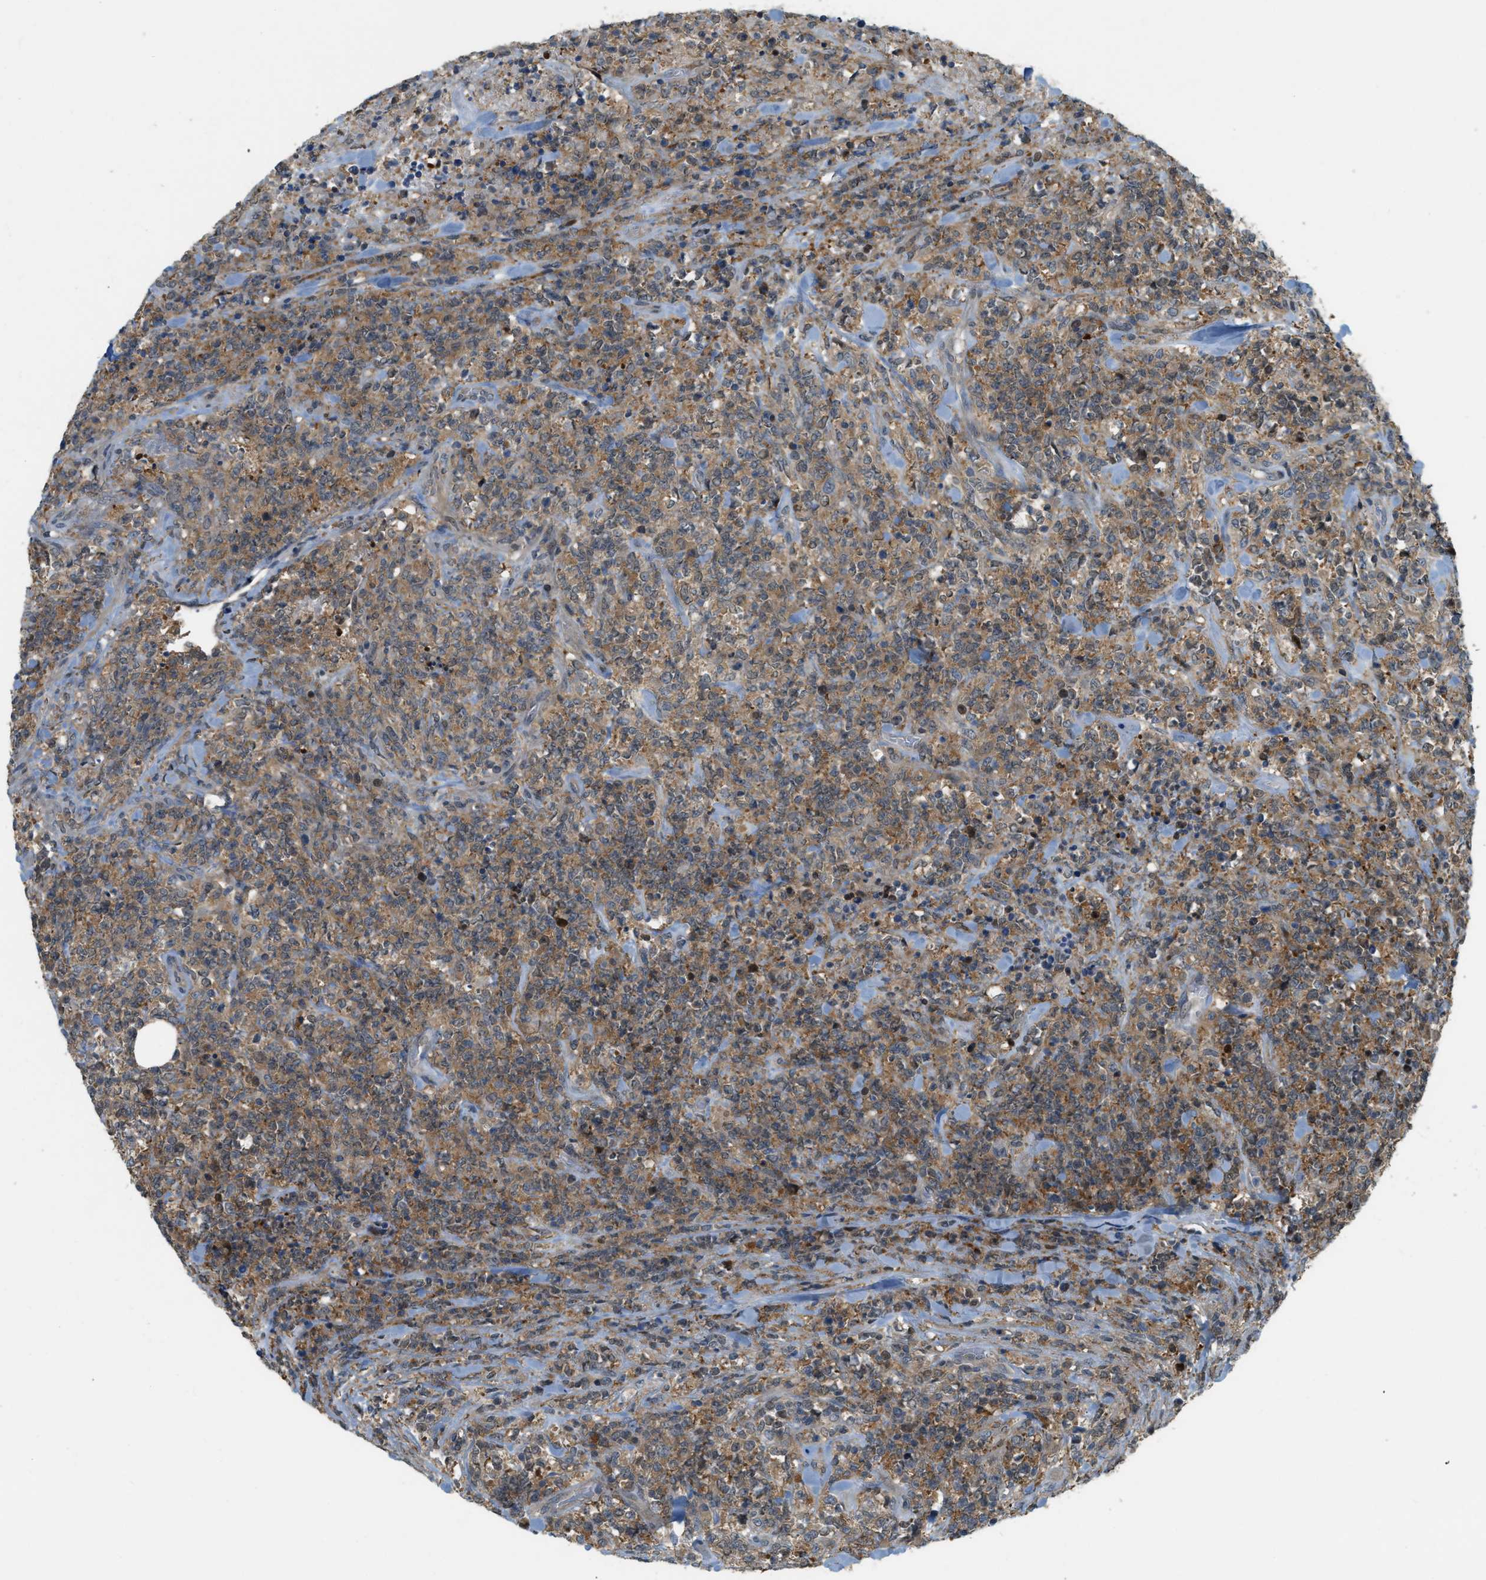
{"staining": {"intensity": "moderate", "quantity": ">75%", "location": "cytoplasmic/membranous"}, "tissue": "lymphoma", "cell_type": "Tumor cells", "image_type": "cancer", "snomed": [{"axis": "morphology", "description": "Malignant lymphoma, non-Hodgkin's type, High grade"}, {"axis": "topography", "description": "Soft tissue"}], "caption": "Immunohistochemistry (DAB (3,3'-diaminobenzidine)) staining of lymphoma shows moderate cytoplasmic/membranous protein expression in approximately >75% of tumor cells.", "gene": "PDCL3", "patient": {"sex": "male", "age": 18}}